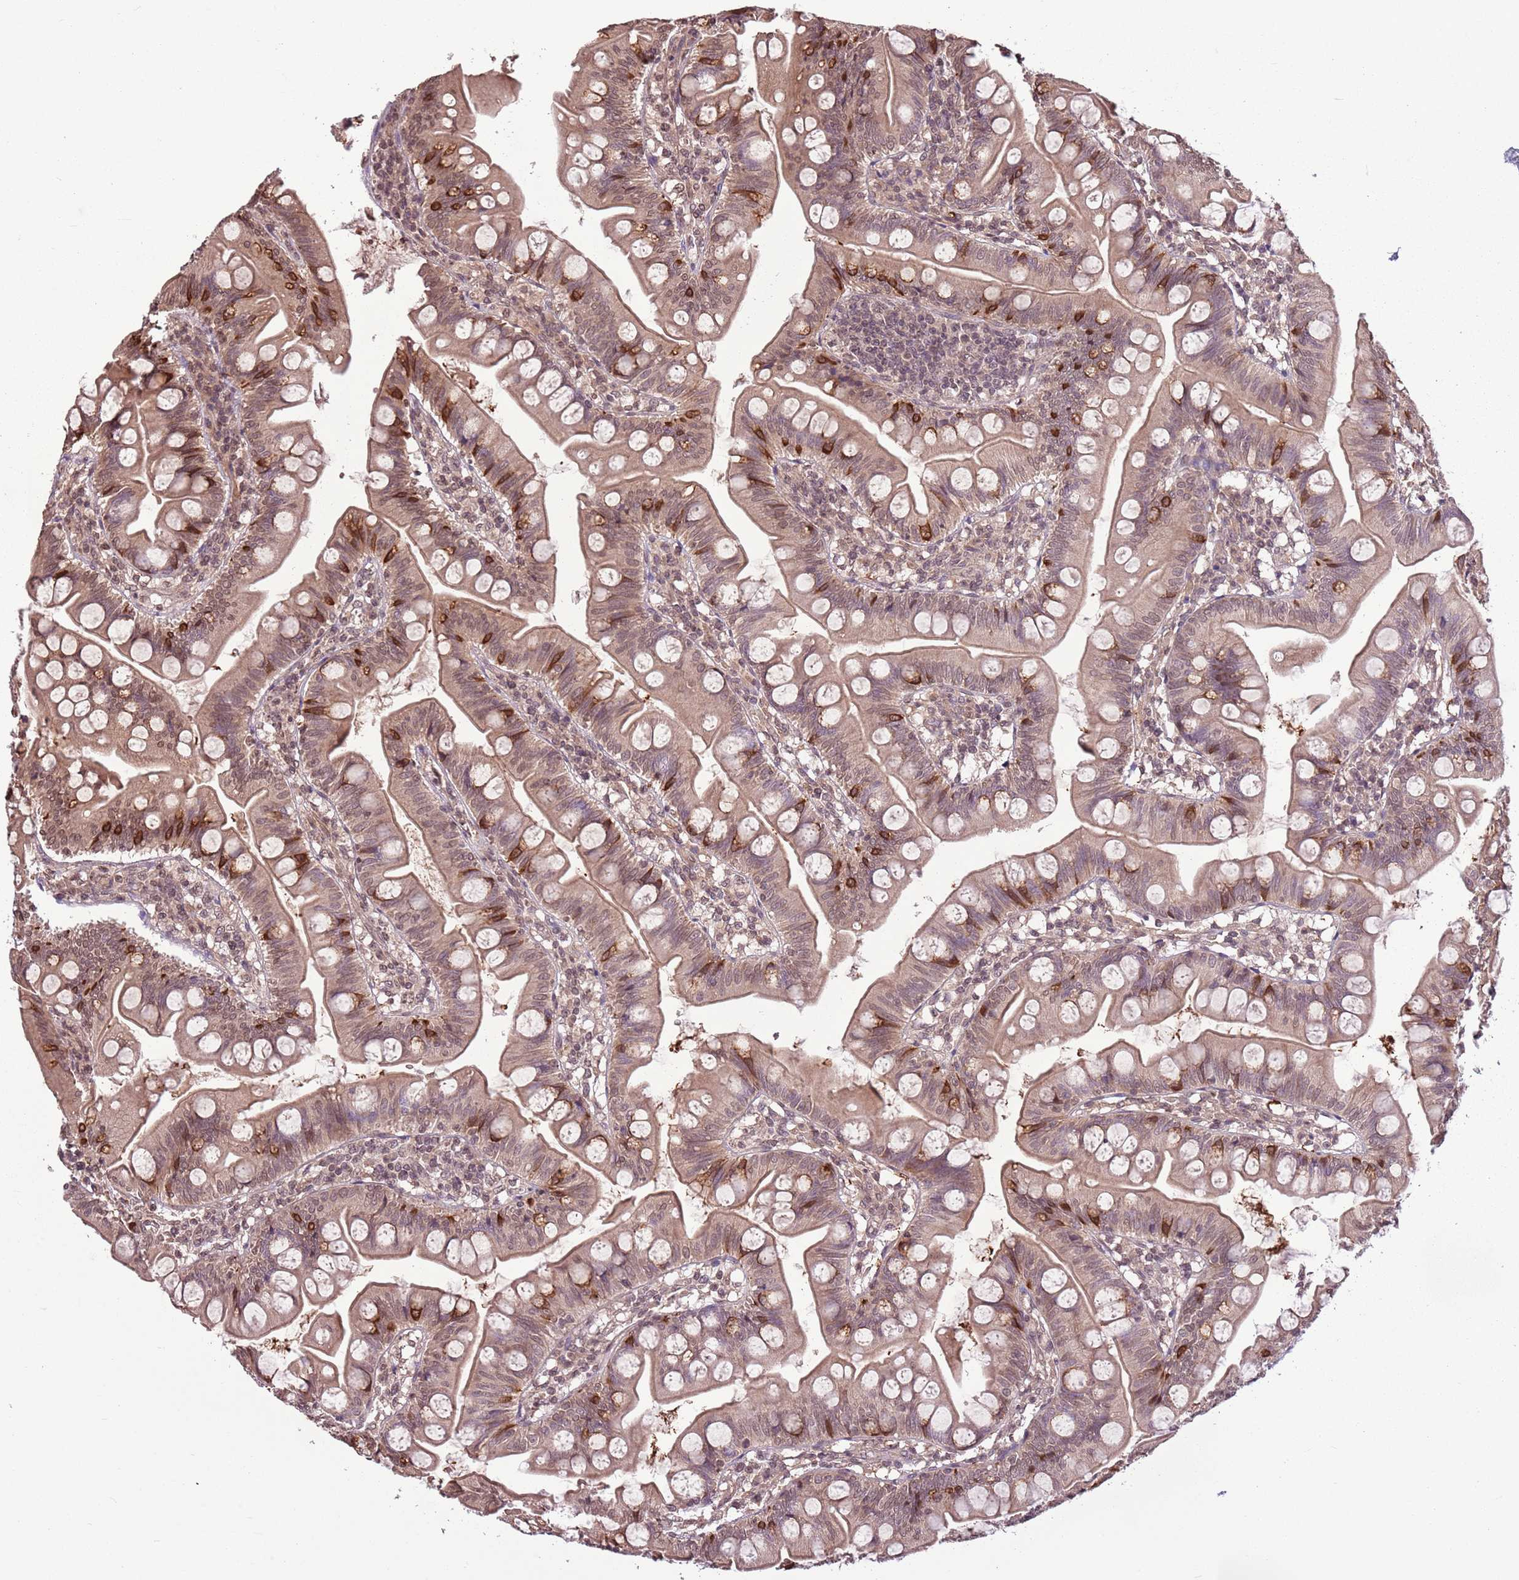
{"staining": {"intensity": "moderate", "quantity": ">75%", "location": "cytoplasmic/membranous"}, "tissue": "small intestine", "cell_type": "Glandular cells", "image_type": "normal", "snomed": [{"axis": "morphology", "description": "Normal tissue, NOS"}, {"axis": "topography", "description": "Small intestine"}], "caption": "Moderate cytoplasmic/membranous staining is present in approximately >75% of glandular cells in unremarkable small intestine.", "gene": "CAPN9", "patient": {"sex": "male", "age": 7}}